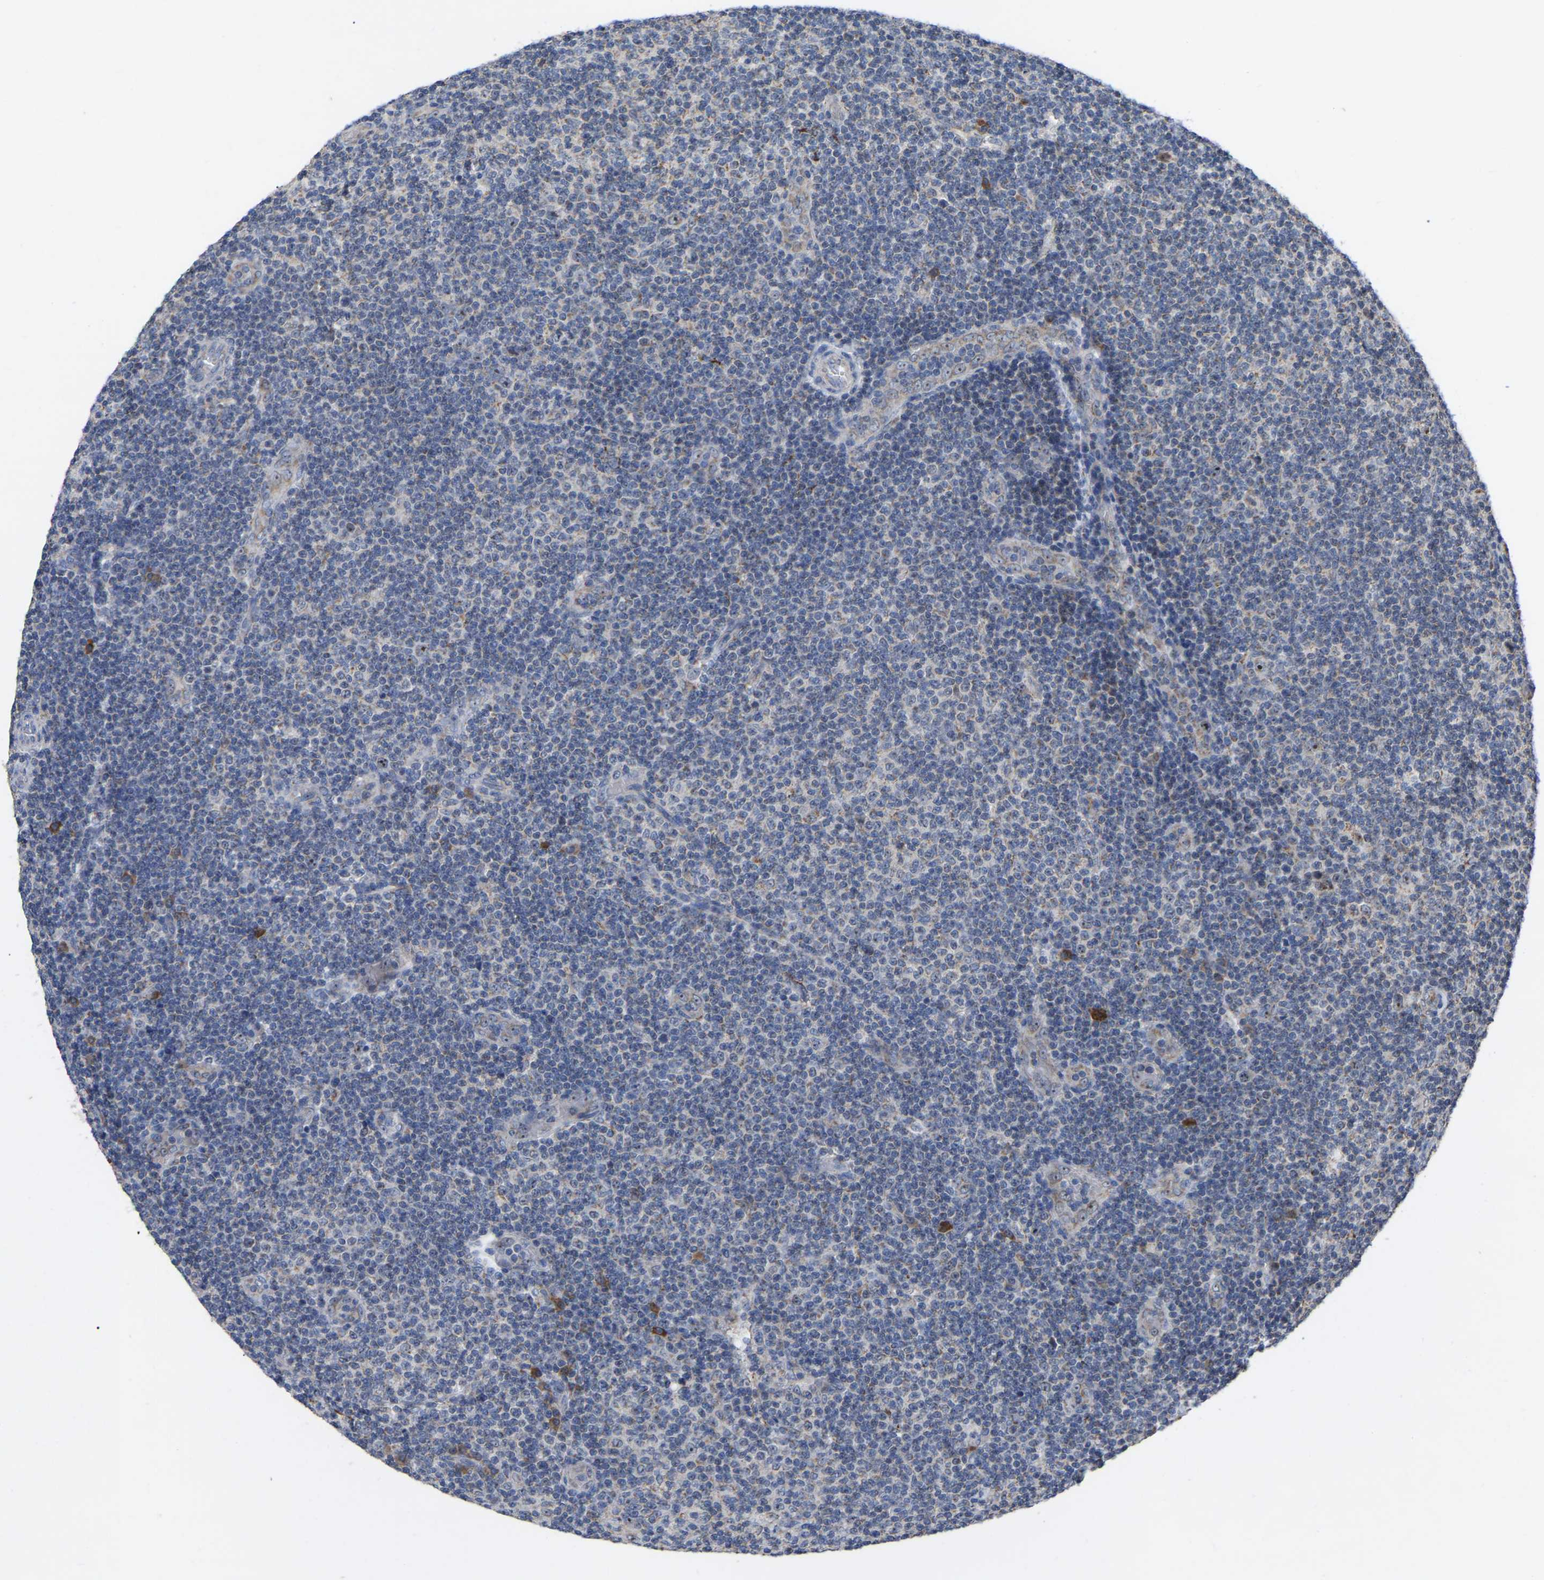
{"staining": {"intensity": "weak", "quantity": "<25%", "location": "nuclear"}, "tissue": "lymphoma", "cell_type": "Tumor cells", "image_type": "cancer", "snomed": [{"axis": "morphology", "description": "Malignant lymphoma, non-Hodgkin's type, Low grade"}, {"axis": "topography", "description": "Lymph node"}], "caption": "Tumor cells are negative for protein expression in human lymphoma.", "gene": "NOP53", "patient": {"sex": "male", "age": 83}}